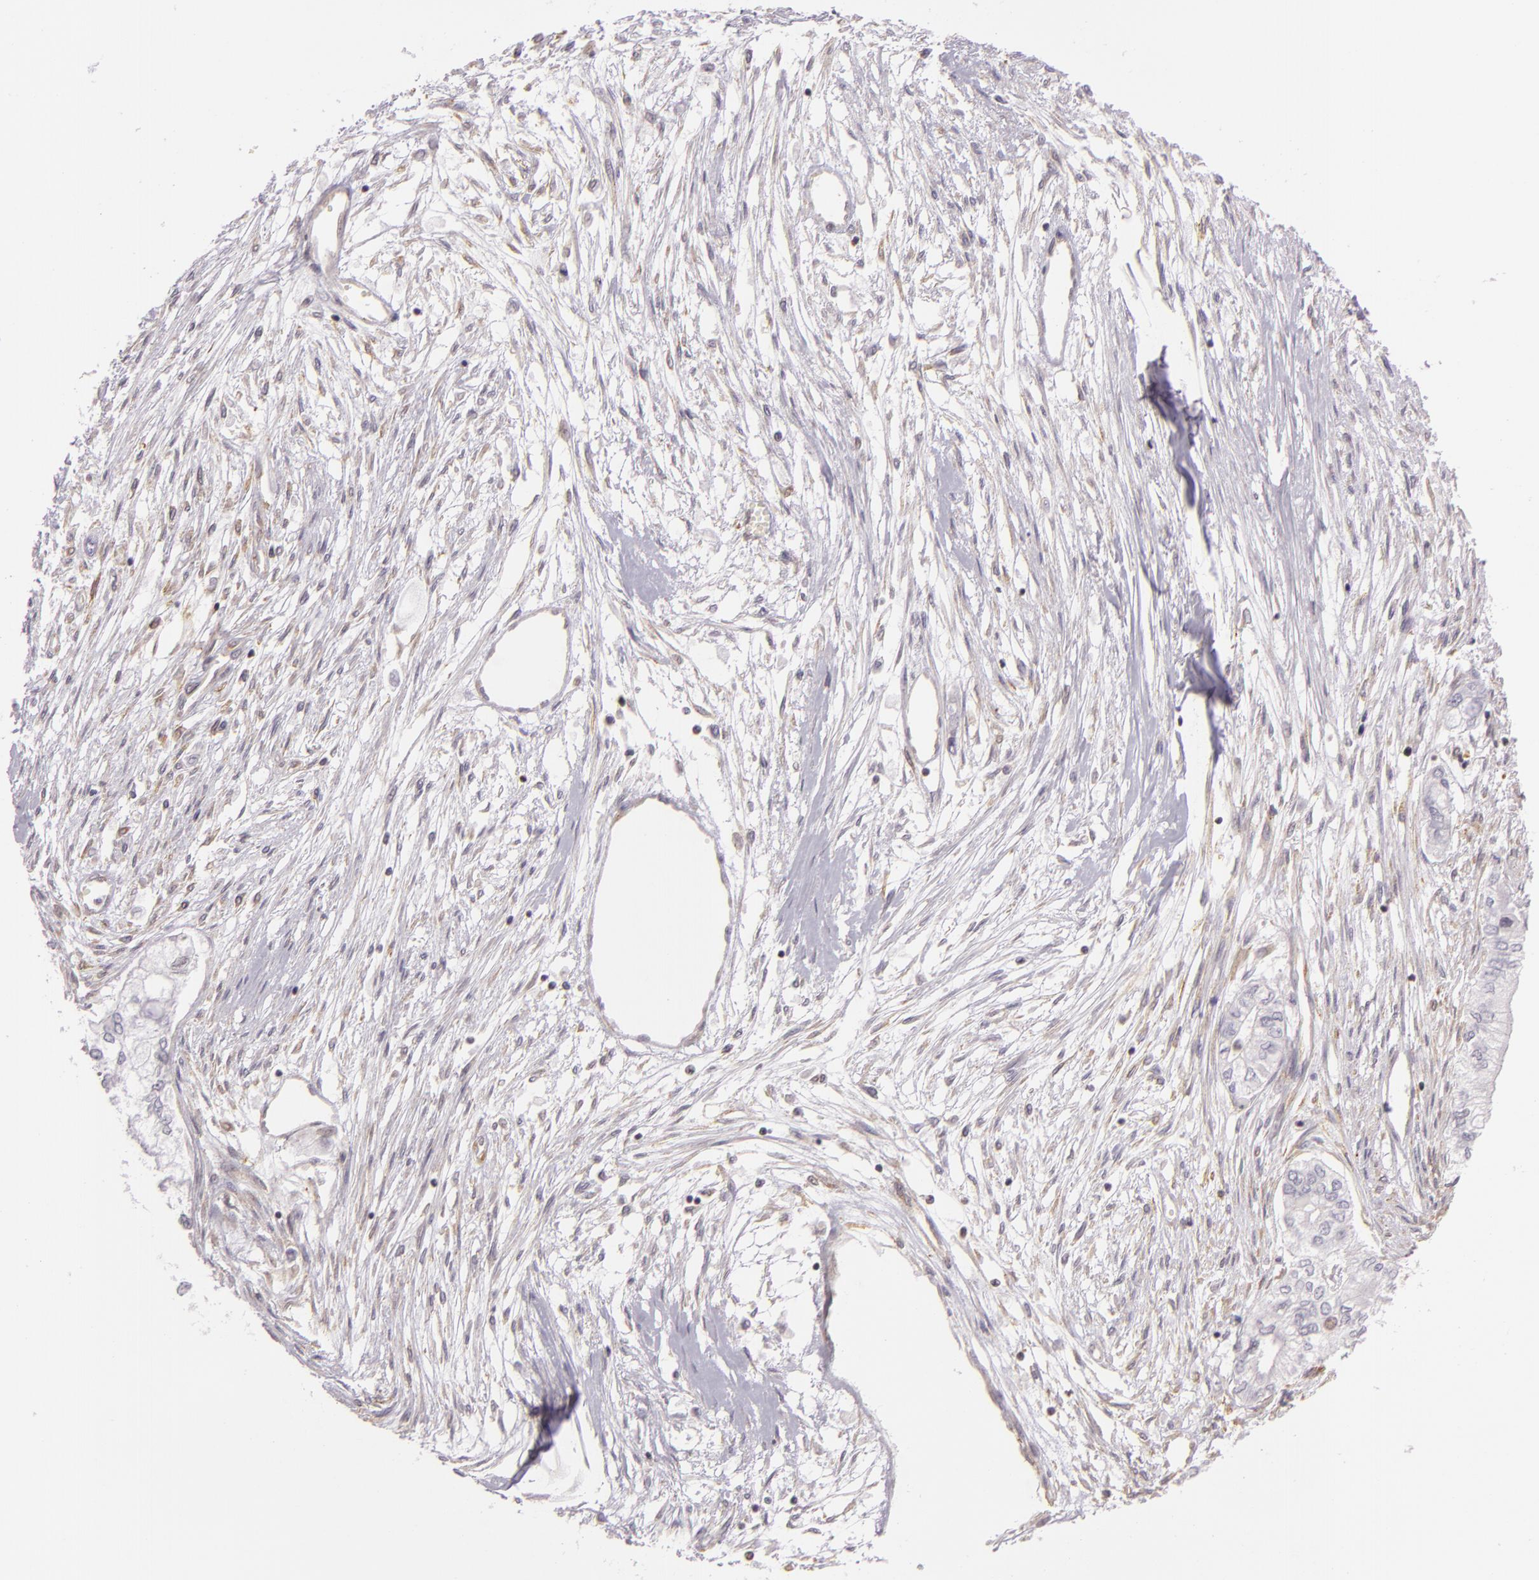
{"staining": {"intensity": "weak", "quantity": "<25%", "location": "cytoplasmic/membranous"}, "tissue": "pancreatic cancer", "cell_type": "Tumor cells", "image_type": "cancer", "snomed": [{"axis": "morphology", "description": "Adenocarcinoma, NOS"}, {"axis": "topography", "description": "Pancreas"}], "caption": "Human adenocarcinoma (pancreatic) stained for a protein using IHC demonstrates no staining in tumor cells.", "gene": "IMPDH1", "patient": {"sex": "male", "age": 79}}